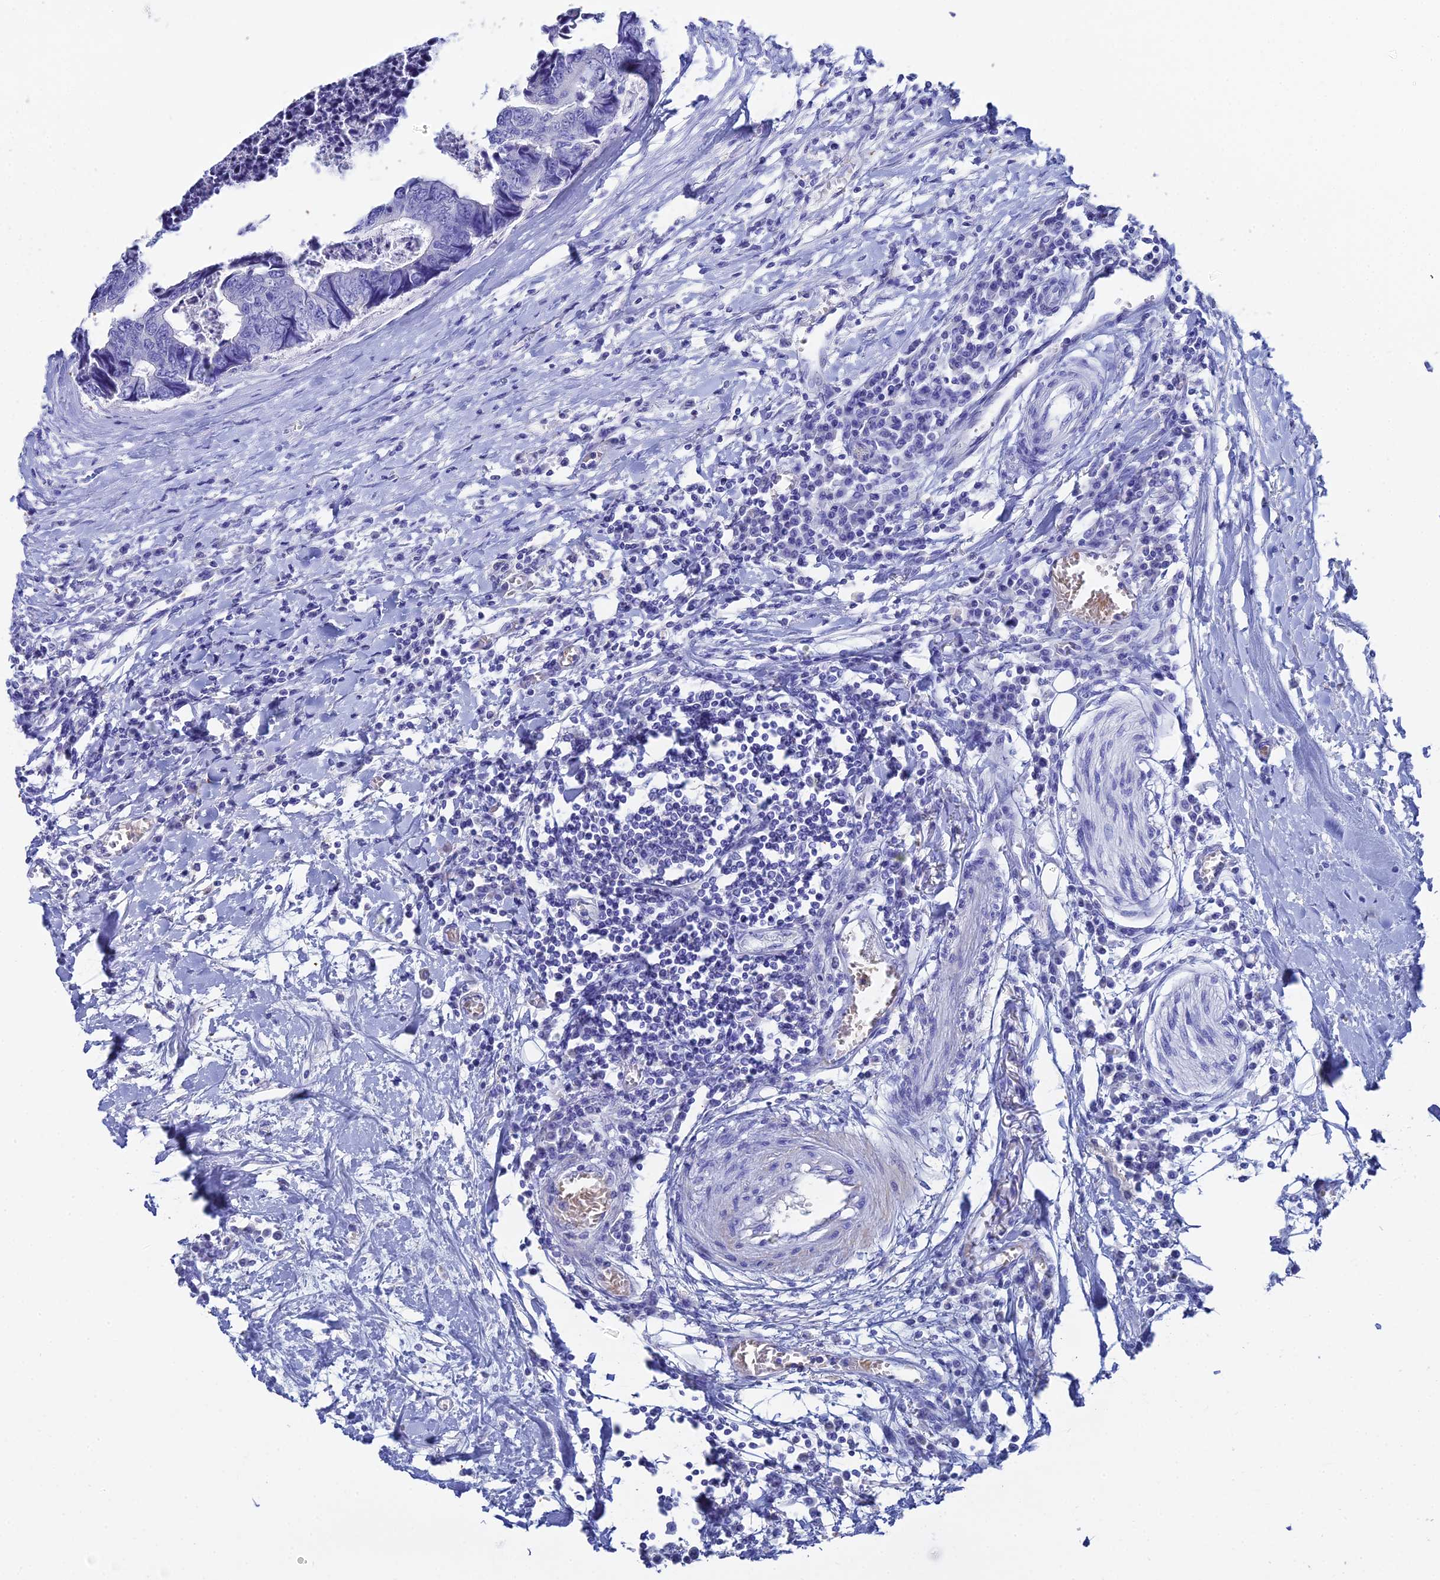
{"staining": {"intensity": "negative", "quantity": "none", "location": "none"}, "tissue": "colorectal cancer", "cell_type": "Tumor cells", "image_type": "cancer", "snomed": [{"axis": "morphology", "description": "Adenocarcinoma, NOS"}, {"axis": "topography", "description": "Rectum"}], "caption": "The photomicrograph shows no significant positivity in tumor cells of colorectal adenocarcinoma.", "gene": "CELA3A", "patient": {"sex": "male", "age": 84}}